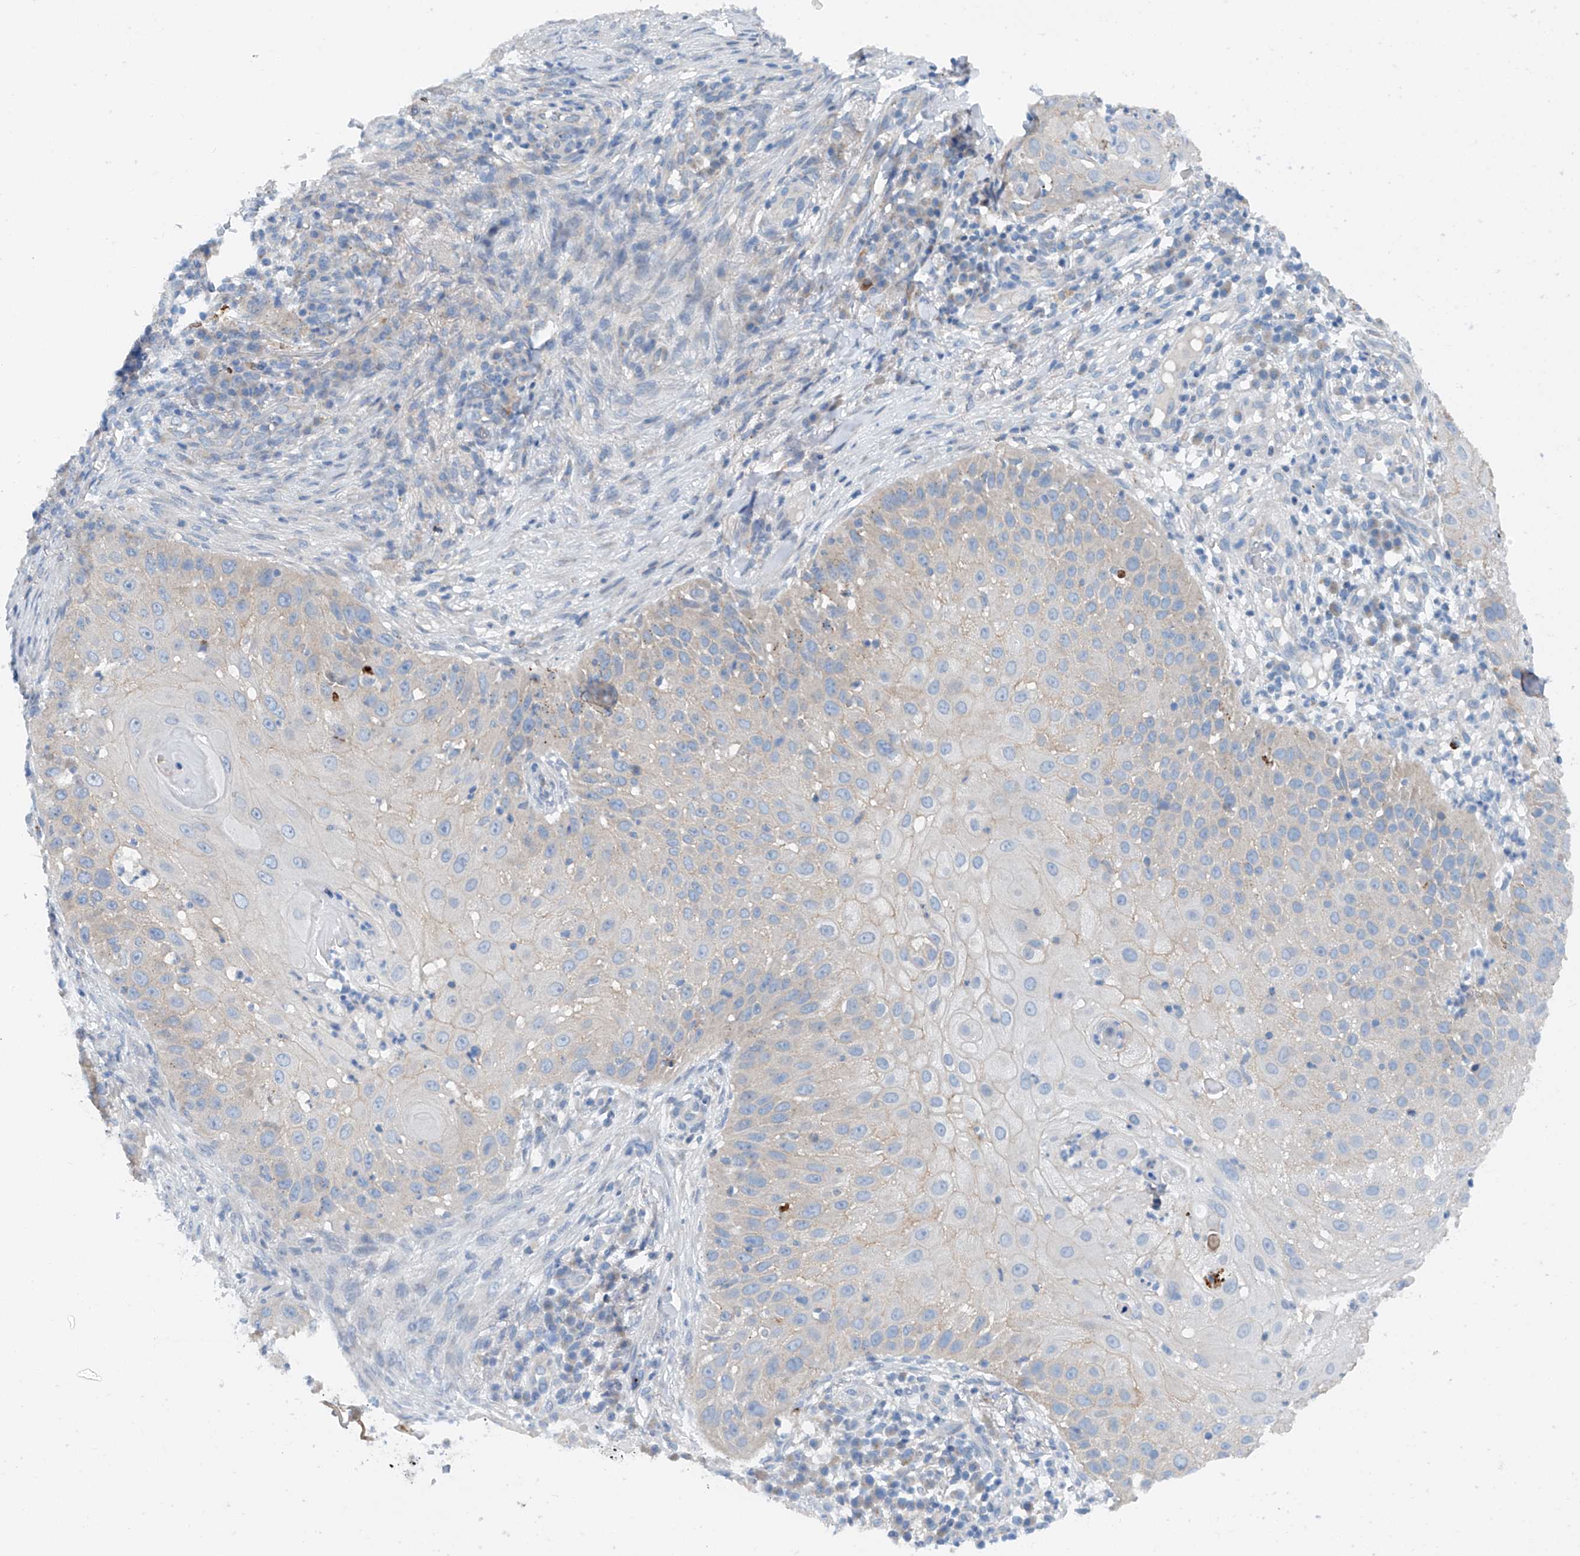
{"staining": {"intensity": "negative", "quantity": "none", "location": "none"}, "tissue": "skin cancer", "cell_type": "Tumor cells", "image_type": "cancer", "snomed": [{"axis": "morphology", "description": "Squamous cell carcinoma, NOS"}, {"axis": "topography", "description": "Skin"}], "caption": "Skin cancer (squamous cell carcinoma) was stained to show a protein in brown. There is no significant staining in tumor cells.", "gene": "CEP85L", "patient": {"sex": "female", "age": 44}}